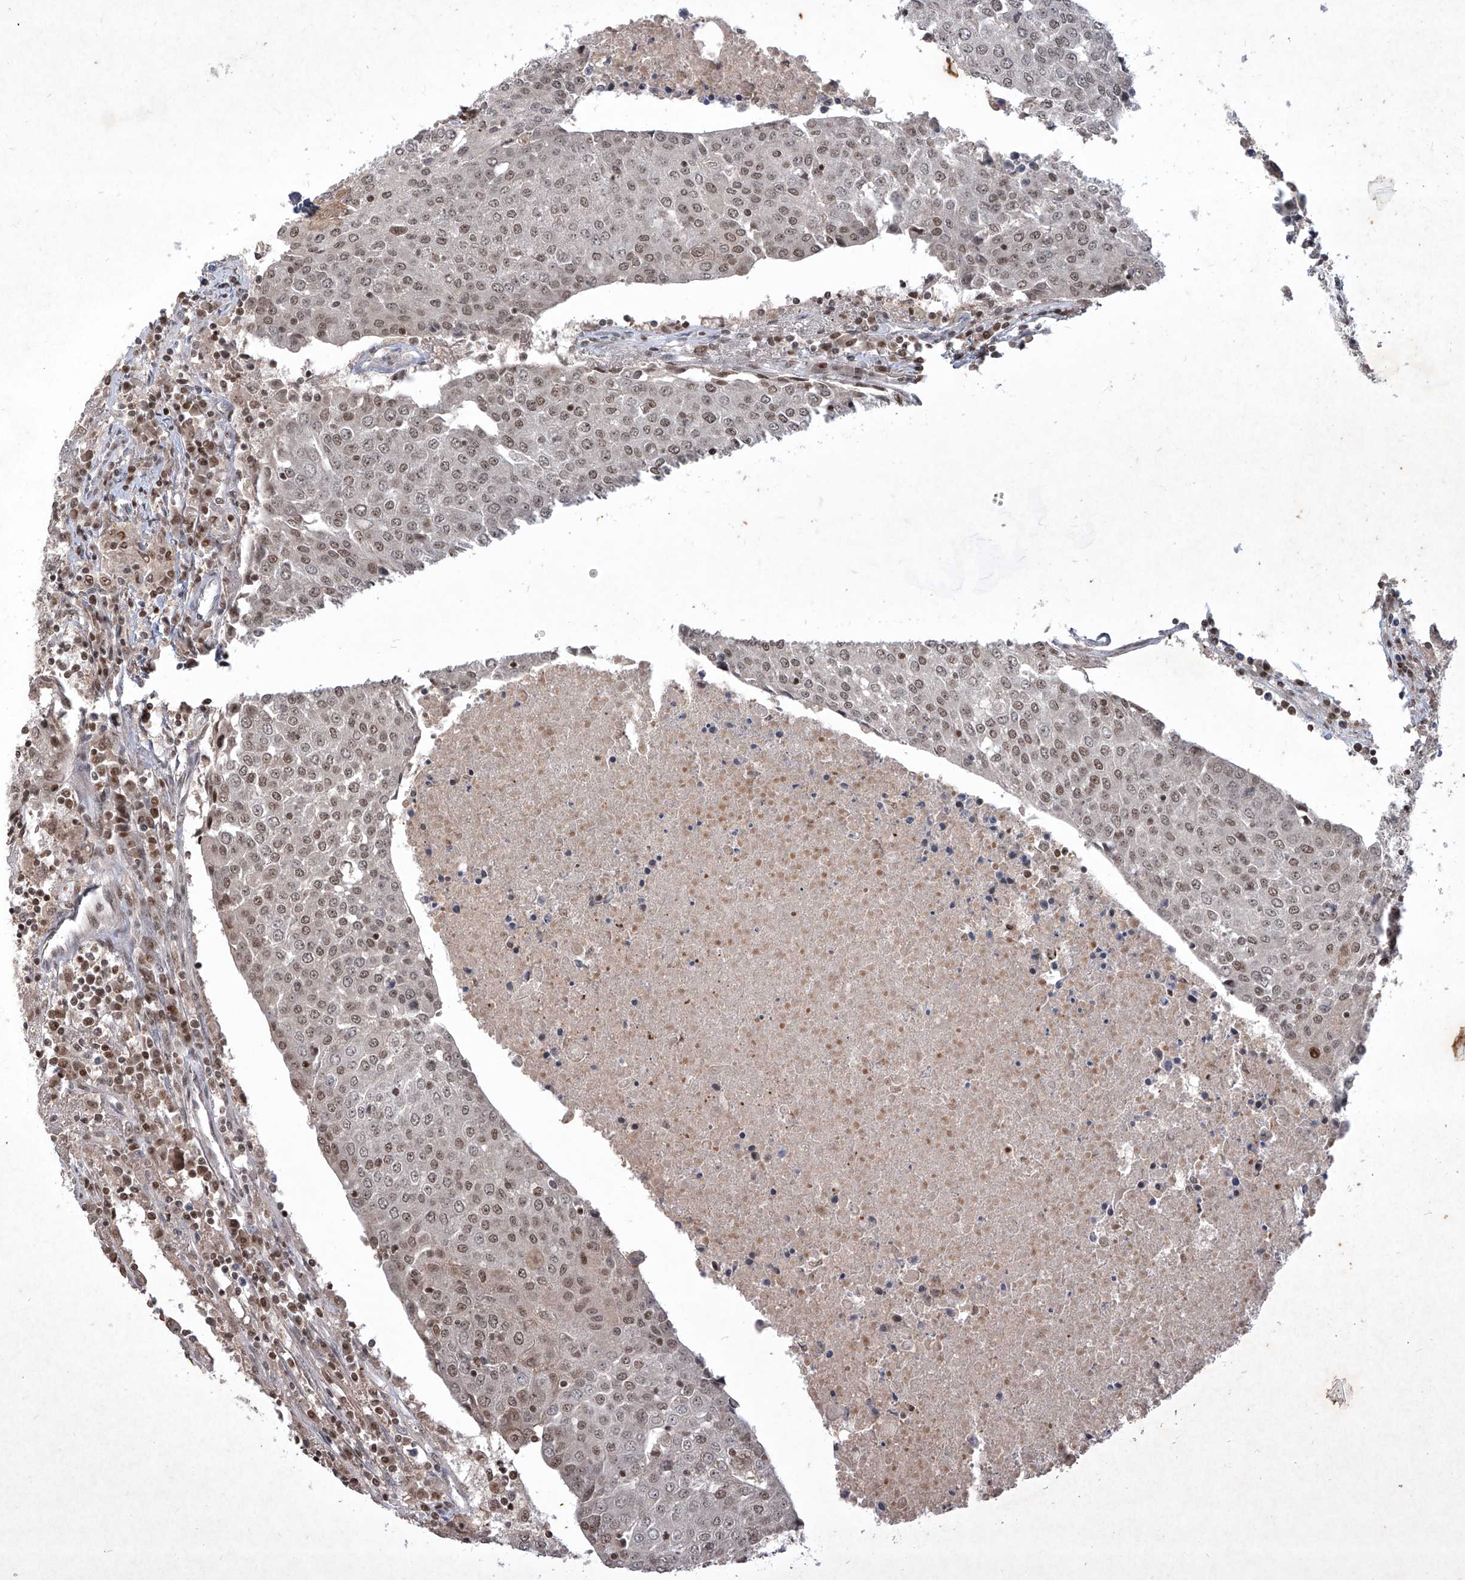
{"staining": {"intensity": "moderate", "quantity": ">75%", "location": "nuclear"}, "tissue": "urothelial cancer", "cell_type": "Tumor cells", "image_type": "cancer", "snomed": [{"axis": "morphology", "description": "Urothelial carcinoma, High grade"}, {"axis": "topography", "description": "Urinary bladder"}], "caption": "Immunohistochemical staining of human urothelial carcinoma (high-grade) reveals medium levels of moderate nuclear staining in approximately >75% of tumor cells. The staining was performed using DAB, with brown indicating positive protein expression. Nuclei are stained blue with hematoxylin.", "gene": "IRF2", "patient": {"sex": "female", "age": 85}}